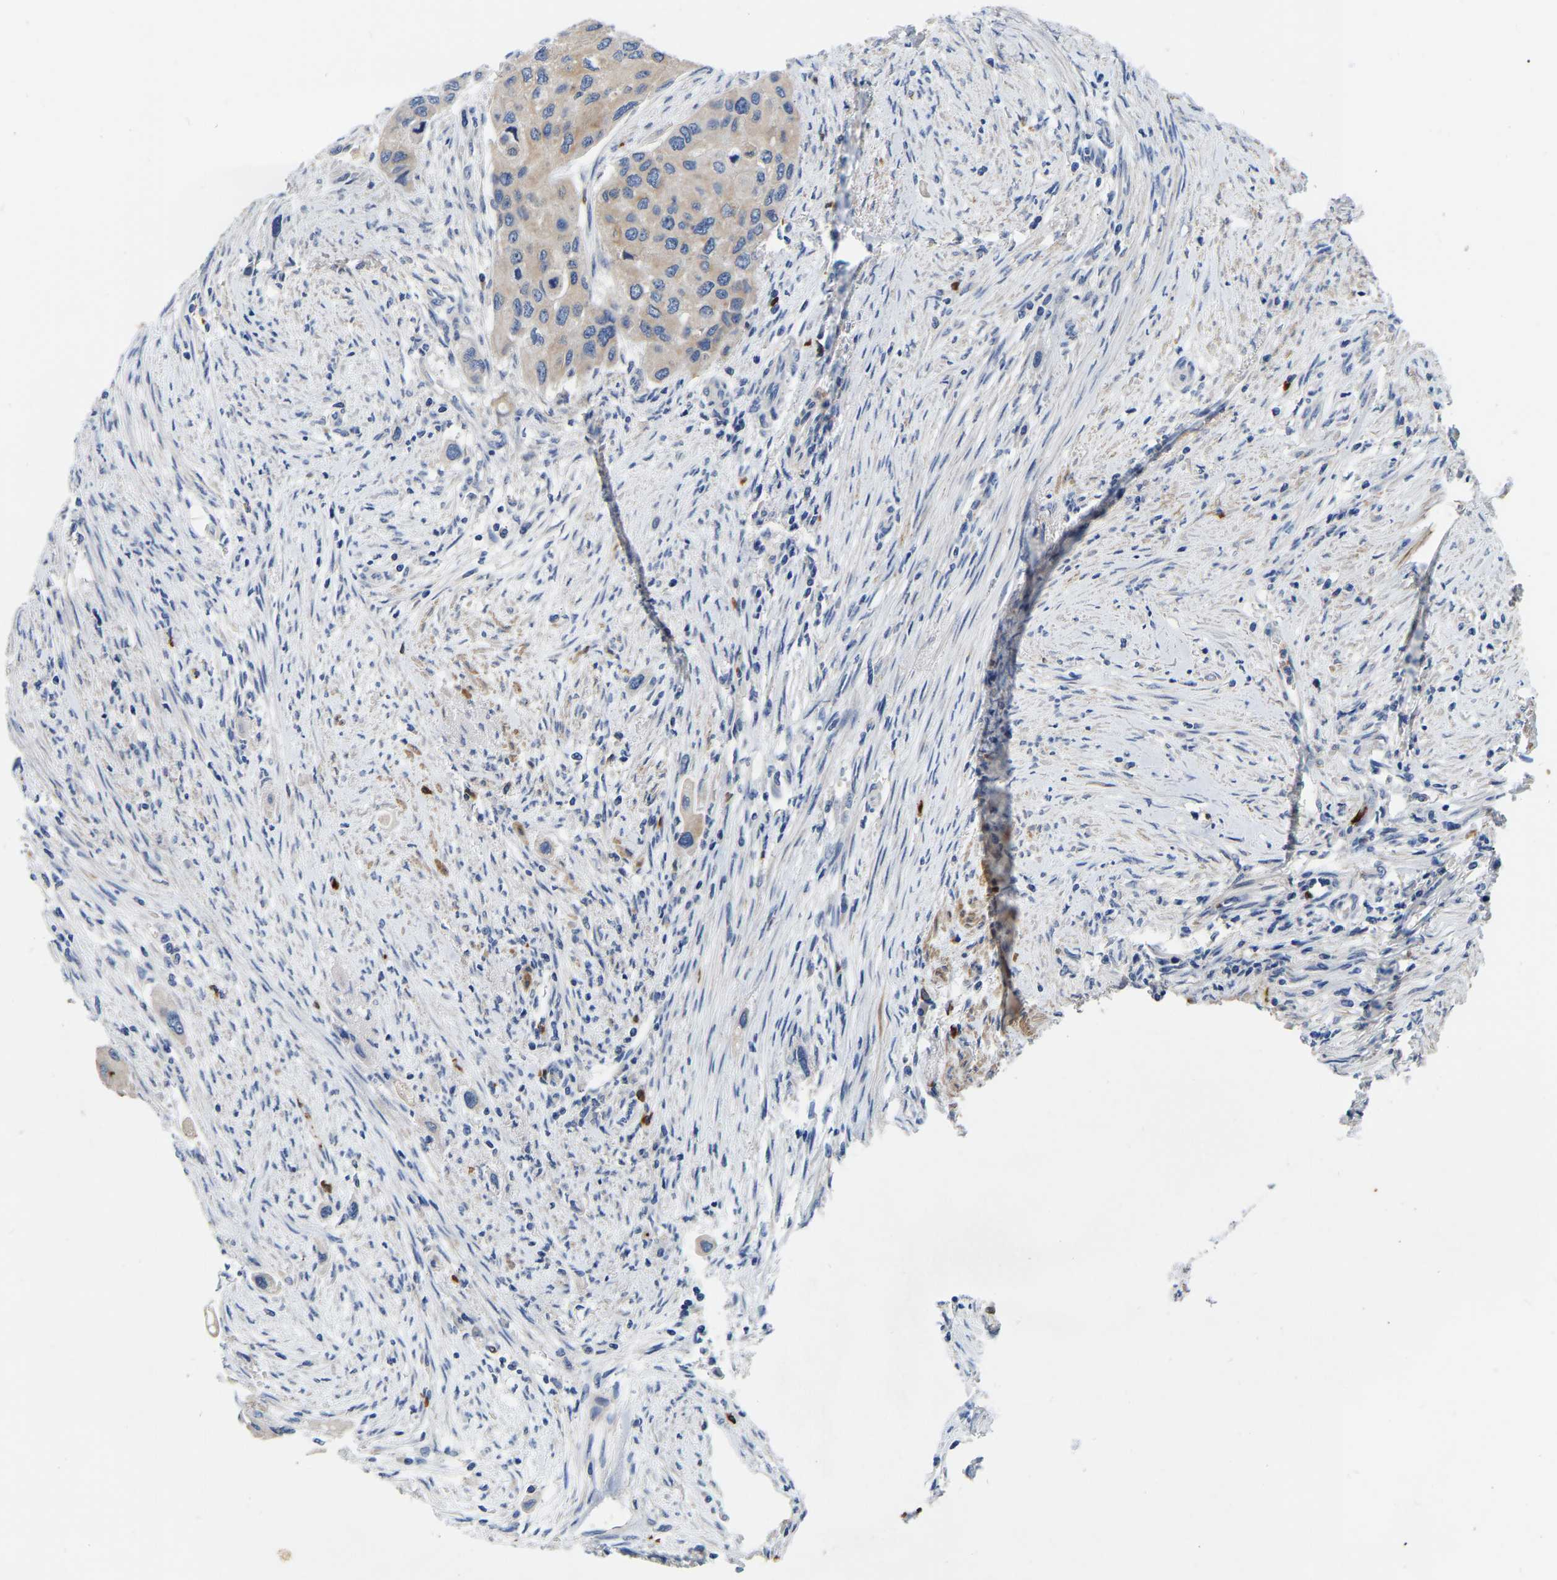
{"staining": {"intensity": "moderate", "quantity": "<25%", "location": "cytoplasmic/membranous"}, "tissue": "urothelial cancer", "cell_type": "Tumor cells", "image_type": "cancer", "snomed": [{"axis": "morphology", "description": "Urothelial carcinoma, High grade"}, {"axis": "topography", "description": "Urinary bladder"}], "caption": "There is low levels of moderate cytoplasmic/membranous expression in tumor cells of urothelial cancer, as demonstrated by immunohistochemical staining (brown color).", "gene": "RAB27B", "patient": {"sex": "female", "age": 56}}